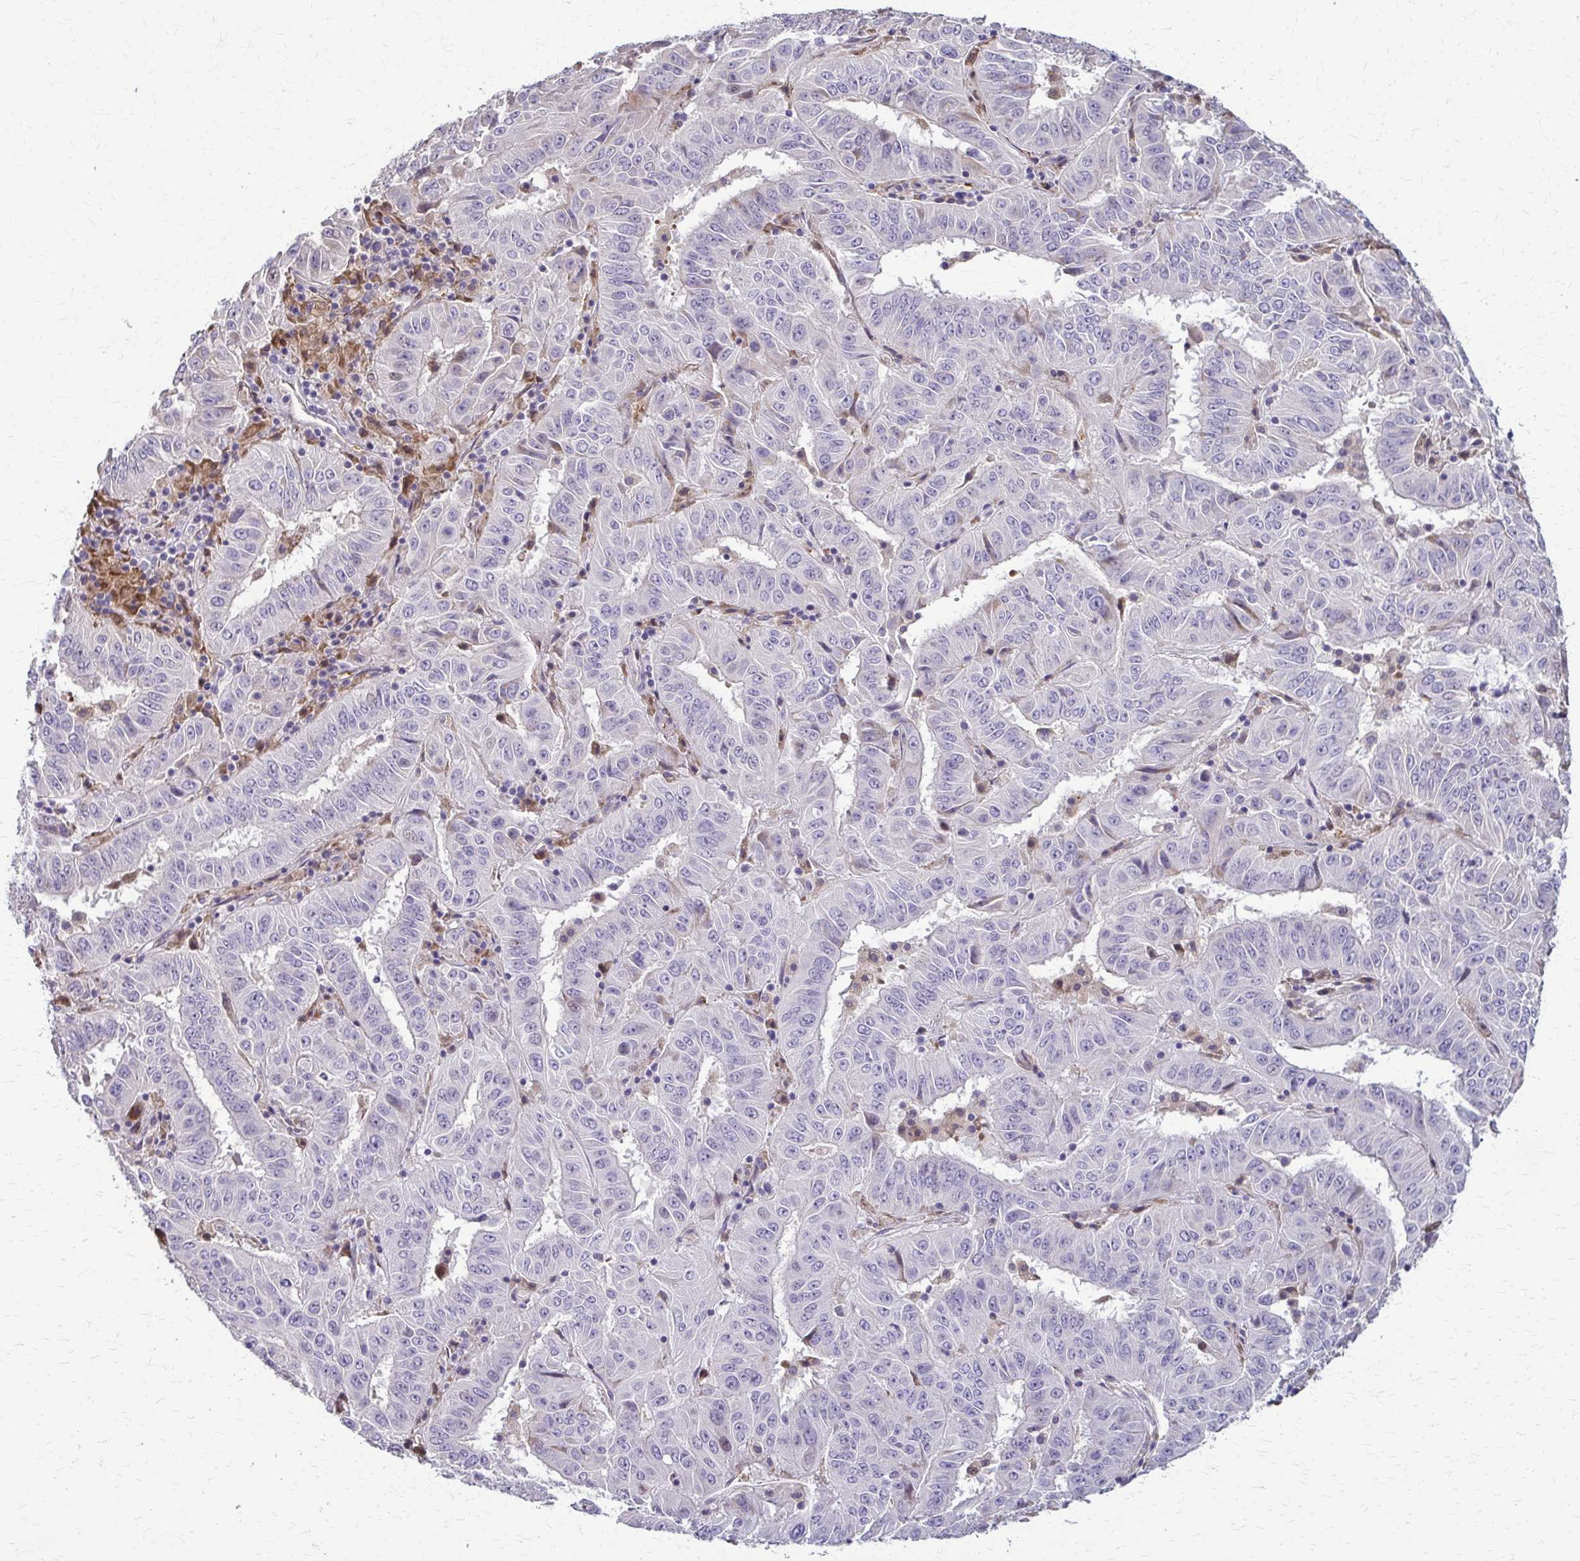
{"staining": {"intensity": "negative", "quantity": "none", "location": "none"}, "tissue": "pancreatic cancer", "cell_type": "Tumor cells", "image_type": "cancer", "snomed": [{"axis": "morphology", "description": "Adenocarcinoma, NOS"}, {"axis": "topography", "description": "Pancreas"}], "caption": "Tumor cells are negative for brown protein staining in pancreatic cancer (adenocarcinoma).", "gene": "ZNF34", "patient": {"sex": "male", "age": 63}}